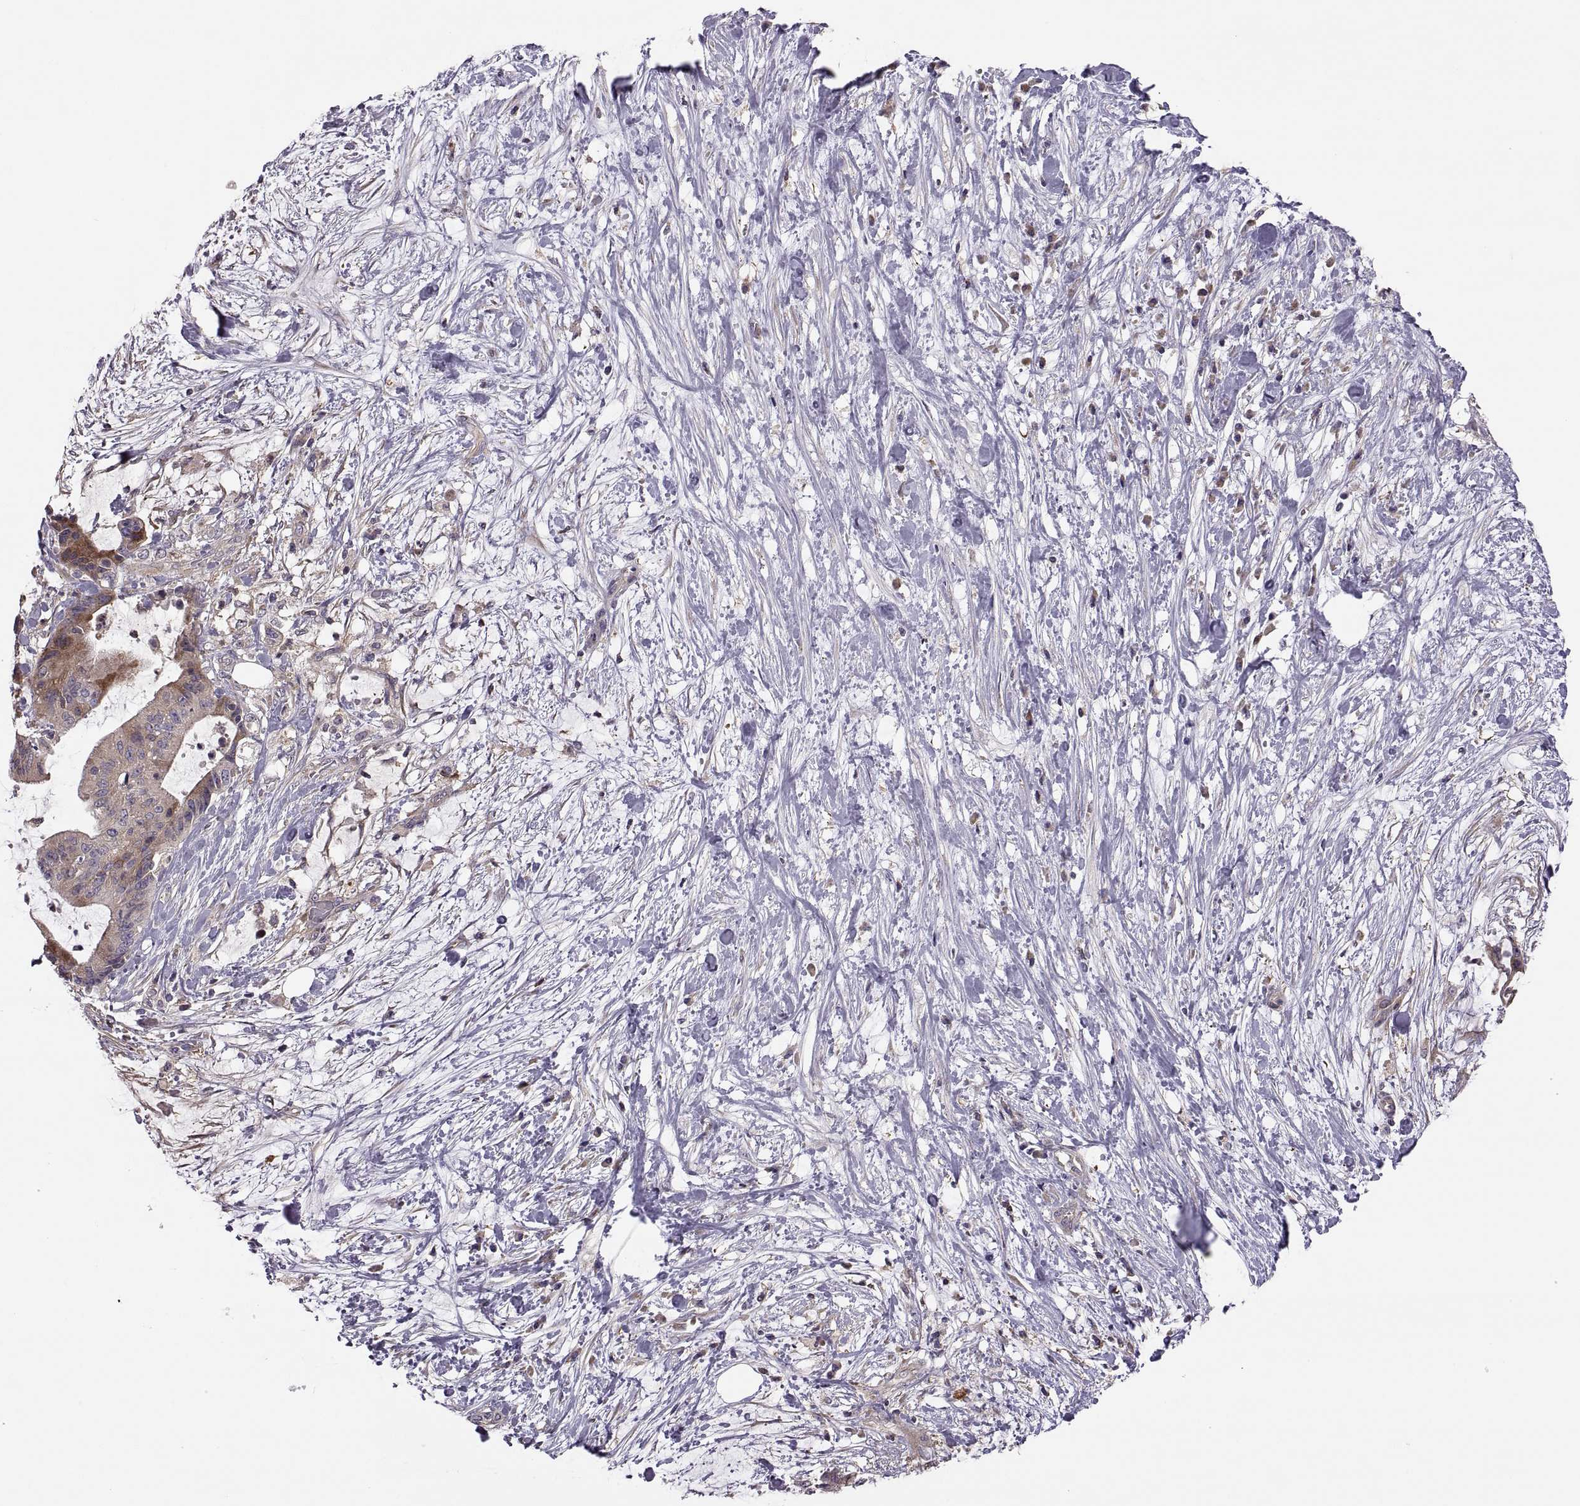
{"staining": {"intensity": "moderate", "quantity": "25%-75%", "location": "cytoplasmic/membranous"}, "tissue": "liver cancer", "cell_type": "Tumor cells", "image_type": "cancer", "snomed": [{"axis": "morphology", "description": "Cholangiocarcinoma"}, {"axis": "topography", "description": "Liver"}], "caption": "Protein expression analysis of human liver cholangiocarcinoma reveals moderate cytoplasmic/membranous expression in about 25%-75% of tumor cells.", "gene": "SPATA32", "patient": {"sex": "female", "age": 73}}